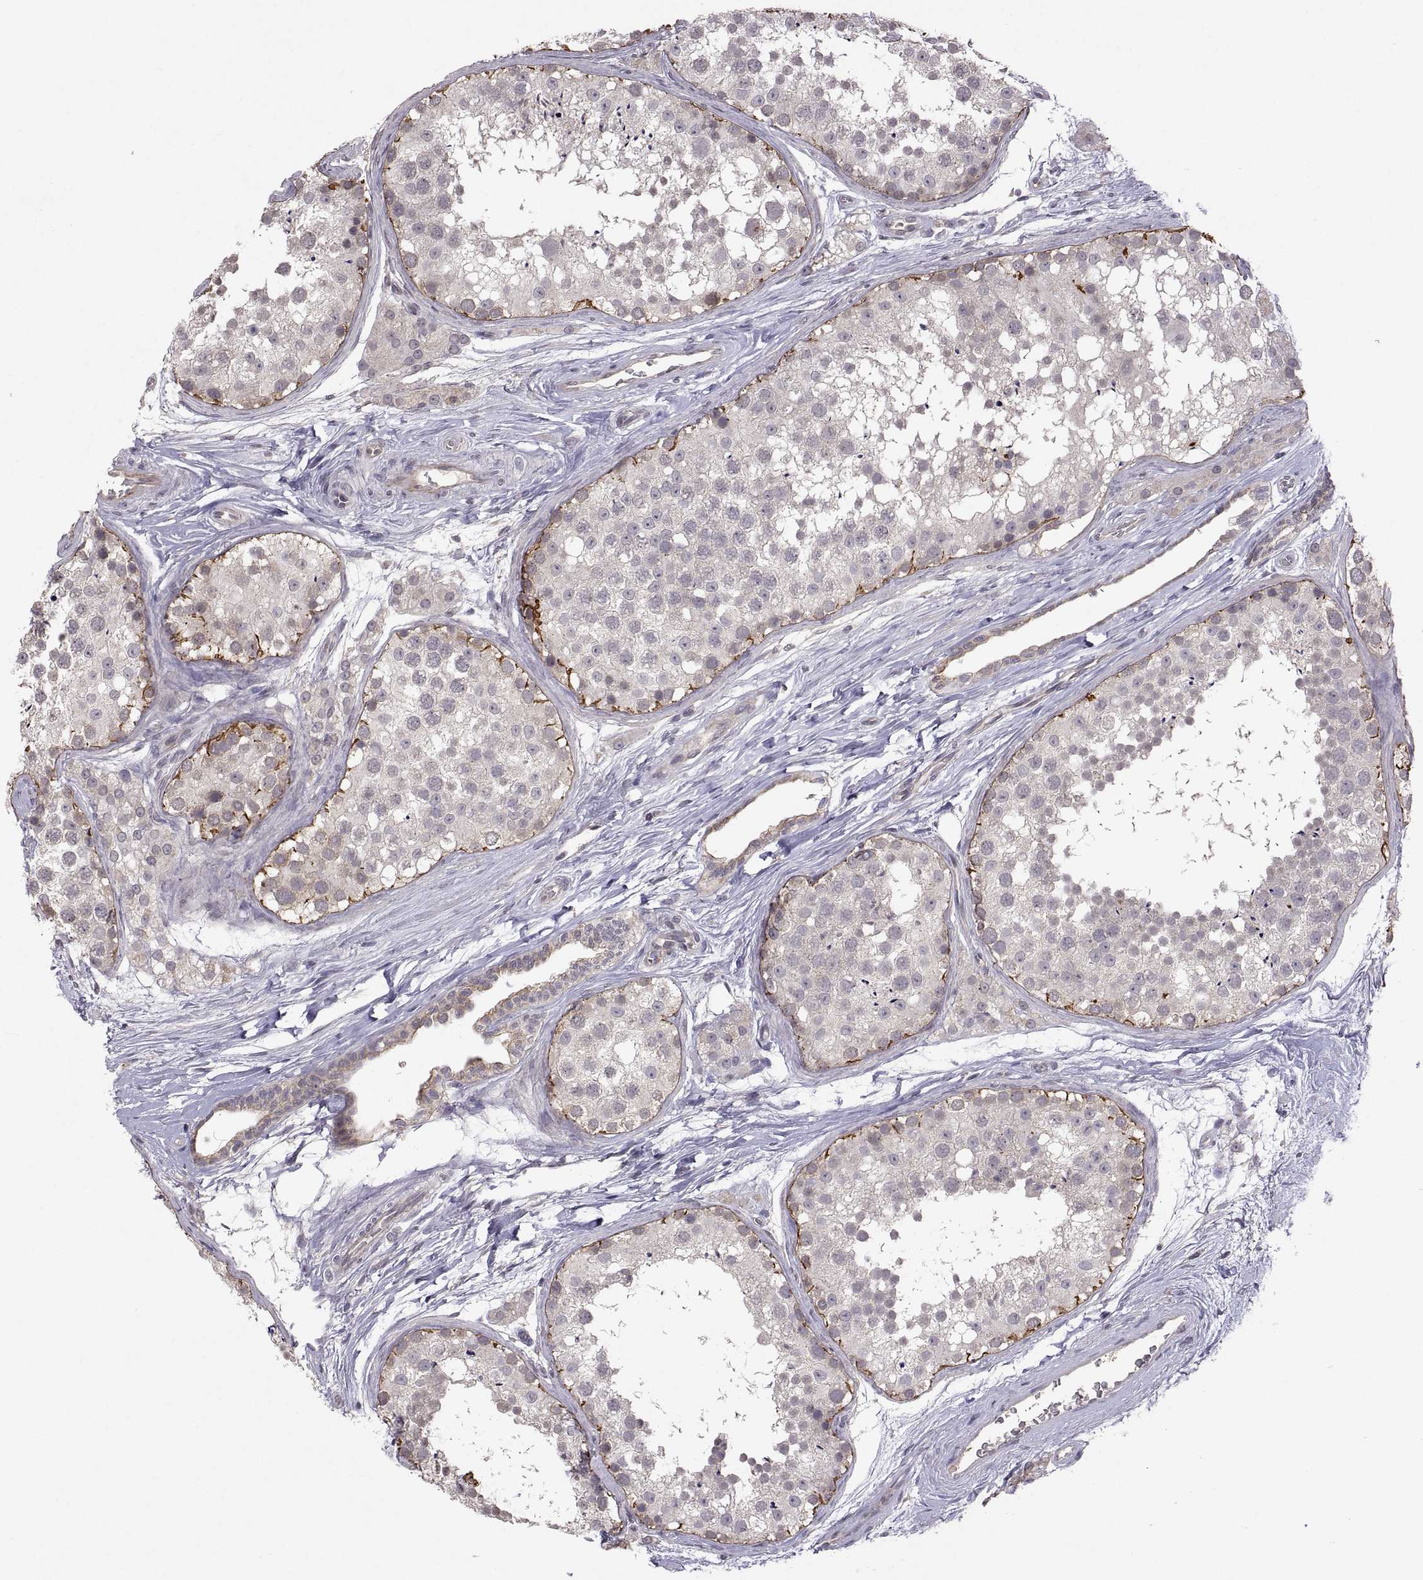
{"staining": {"intensity": "strong", "quantity": "<25%", "location": "cytoplasmic/membranous"}, "tissue": "testis", "cell_type": "Cells in seminiferous ducts", "image_type": "normal", "snomed": [{"axis": "morphology", "description": "Normal tissue, NOS"}, {"axis": "topography", "description": "Testis"}], "caption": "Testis stained with IHC displays strong cytoplasmic/membranous expression in about <25% of cells in seminiferous ducts.", "gene": "LAMA1", "patient": {"sex": "male", "age": 41}}